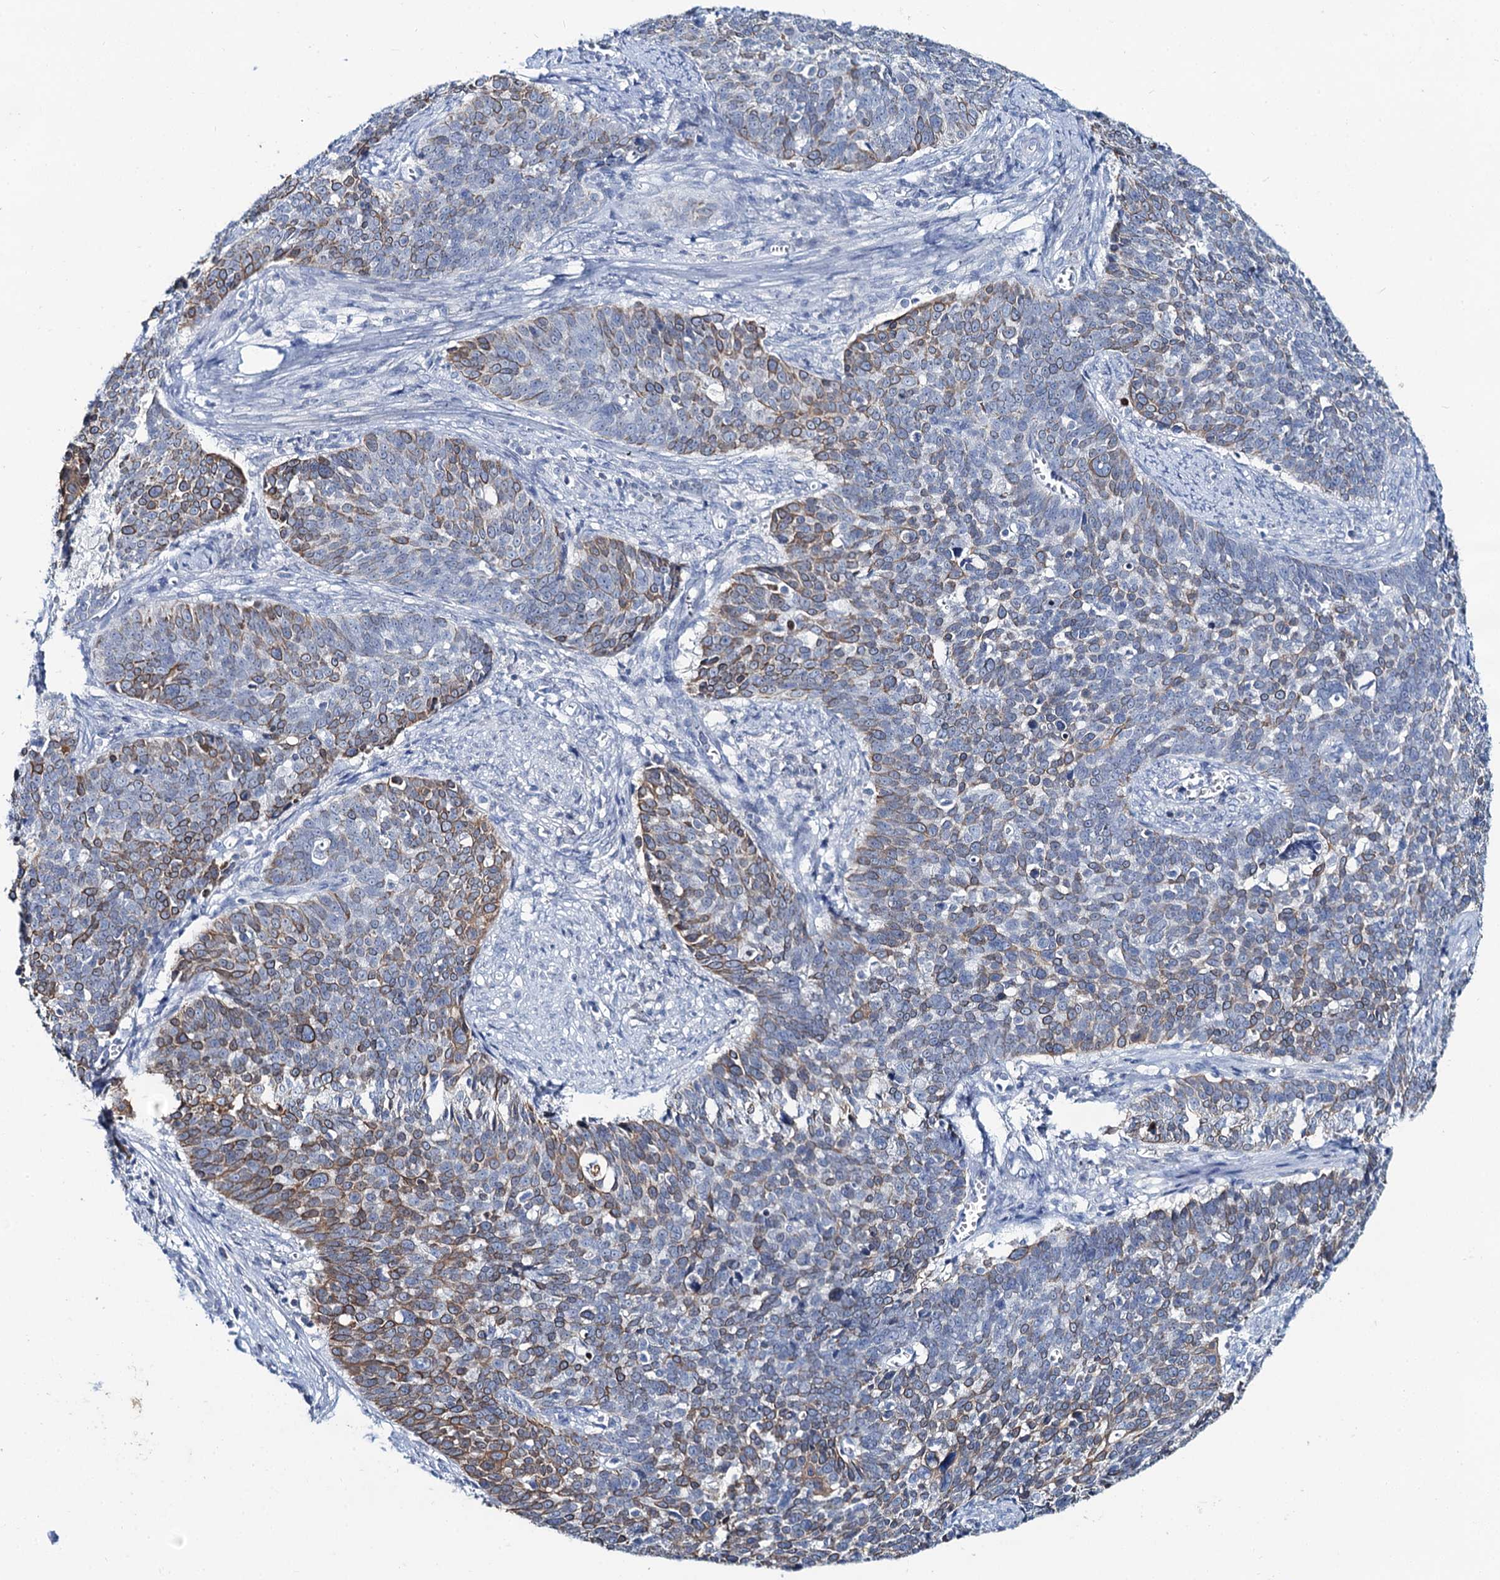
{"staining": {"intensity": "moderate", "quantity": "<25%", "location": "cytoplasmic/membranous"}, "tissue": "cervical cancer", "cell_type": "Tumor cells", "image_type": "cancer", "snomed": [{"axis": "morphology", "description": "Squamous cell carcinoma, NOS"}, {"axis": "topography", "description": "Cervix"}], "caption": "Immunohistochemical staining of squamous cell carcinoma (cervical) shows low levels of moderate cytoplasmic/membranous positivity in about <25% of tumor cells.", "gene": "TOX3", "patient": {"sex": "female", "age": 39}}